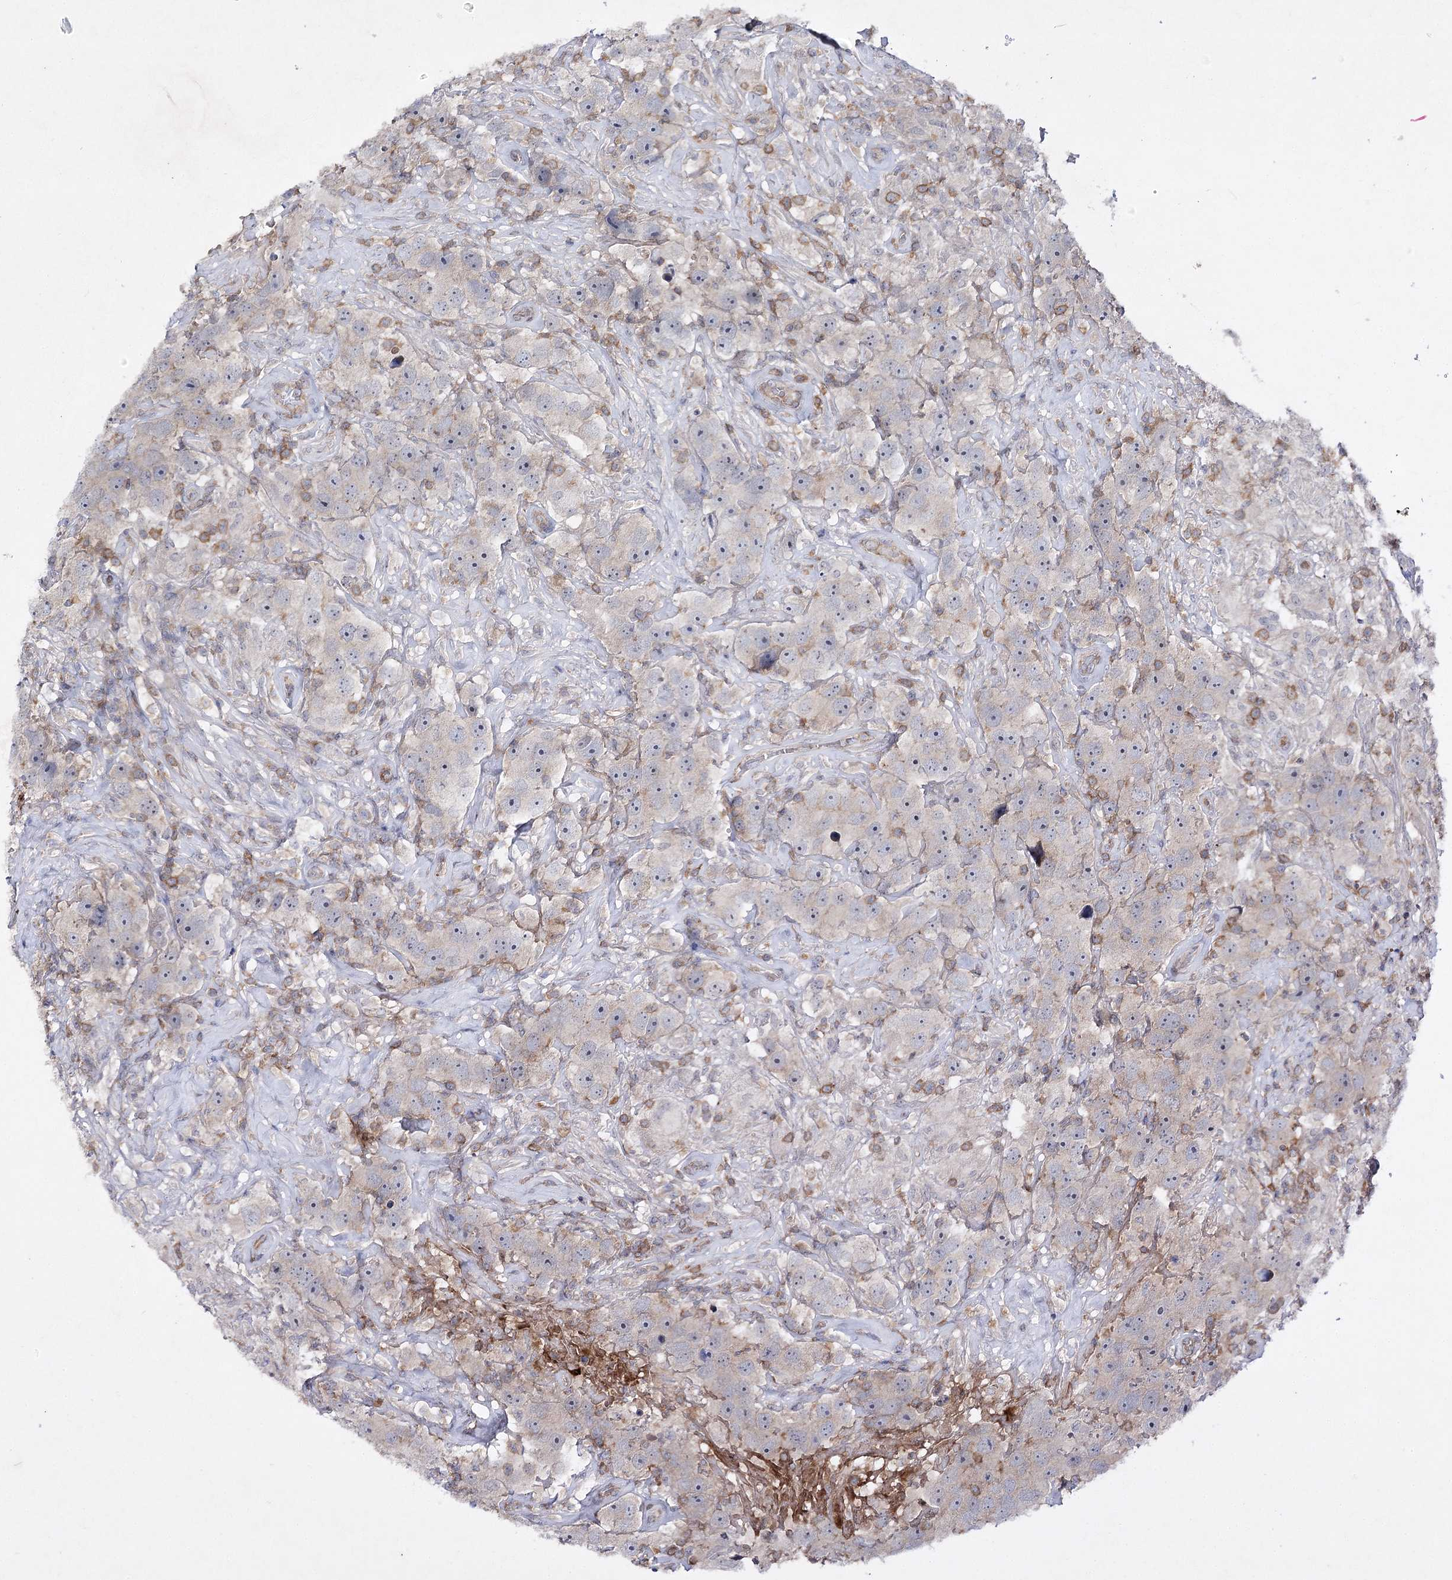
{"staining": {"intensity": "negative", "quantity": "none", "location": "none"}, "tissue": "testis cancer", "cell_type": "Tumor cells", "image_type": "cancer", "snomed": [{"axis": "morphology", "description": "Seminoma, NOS"}, {"axis": "topography", "description": "Testis"}], "caption": "This image is of seminoma (testis) stained with IHC to label a protein in brown with the nuclei are counter-stained blue. There is no positivity in tumor cells.", "gene": "BCR", "patient": {"sex": "male", "age": 49}}